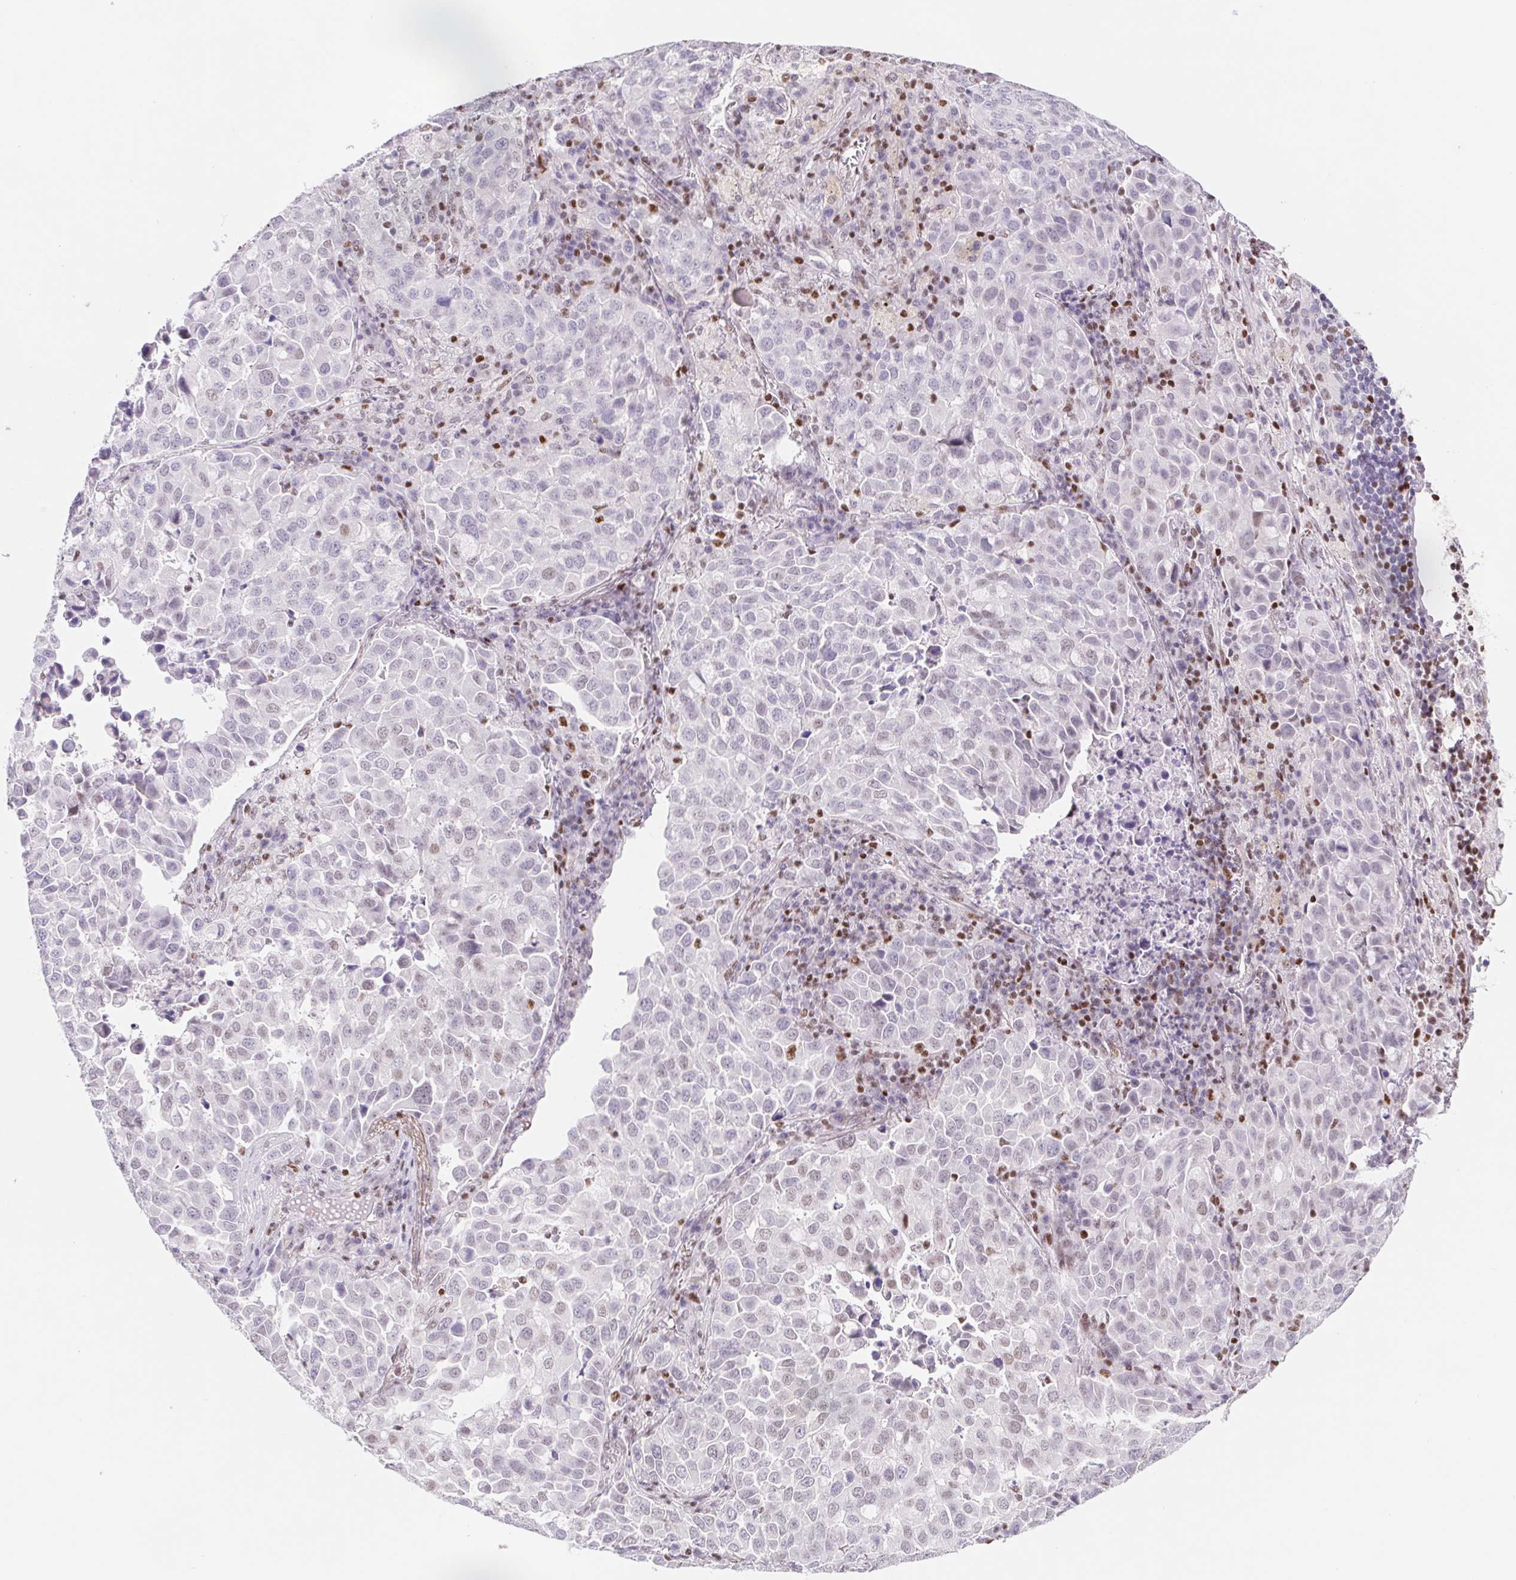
{"staining": {"intensity": "negative", "quantity": "none", "location": "none"}, "tissue": "lung cancer", "cell_type": "Tumor cells", "image_type": "cancer", "snomed": [{"axis": "morphology", "description": "Adenocarcinoma, NOS"}, {"axis": "morphology", "description": "Adenocarcinoma, metastatic, NOS"}, {"axis": "topography", "description": "Lymph node"}, {"axis": "topography", "description": "Lung"}], "caption": "The IHC photomicrograph has no significant staining in tumor cells of lung metastatic adenocarcinoma tissue.", "gene": "TRERF1", "patient": {"sex": "female", "age": 65}}